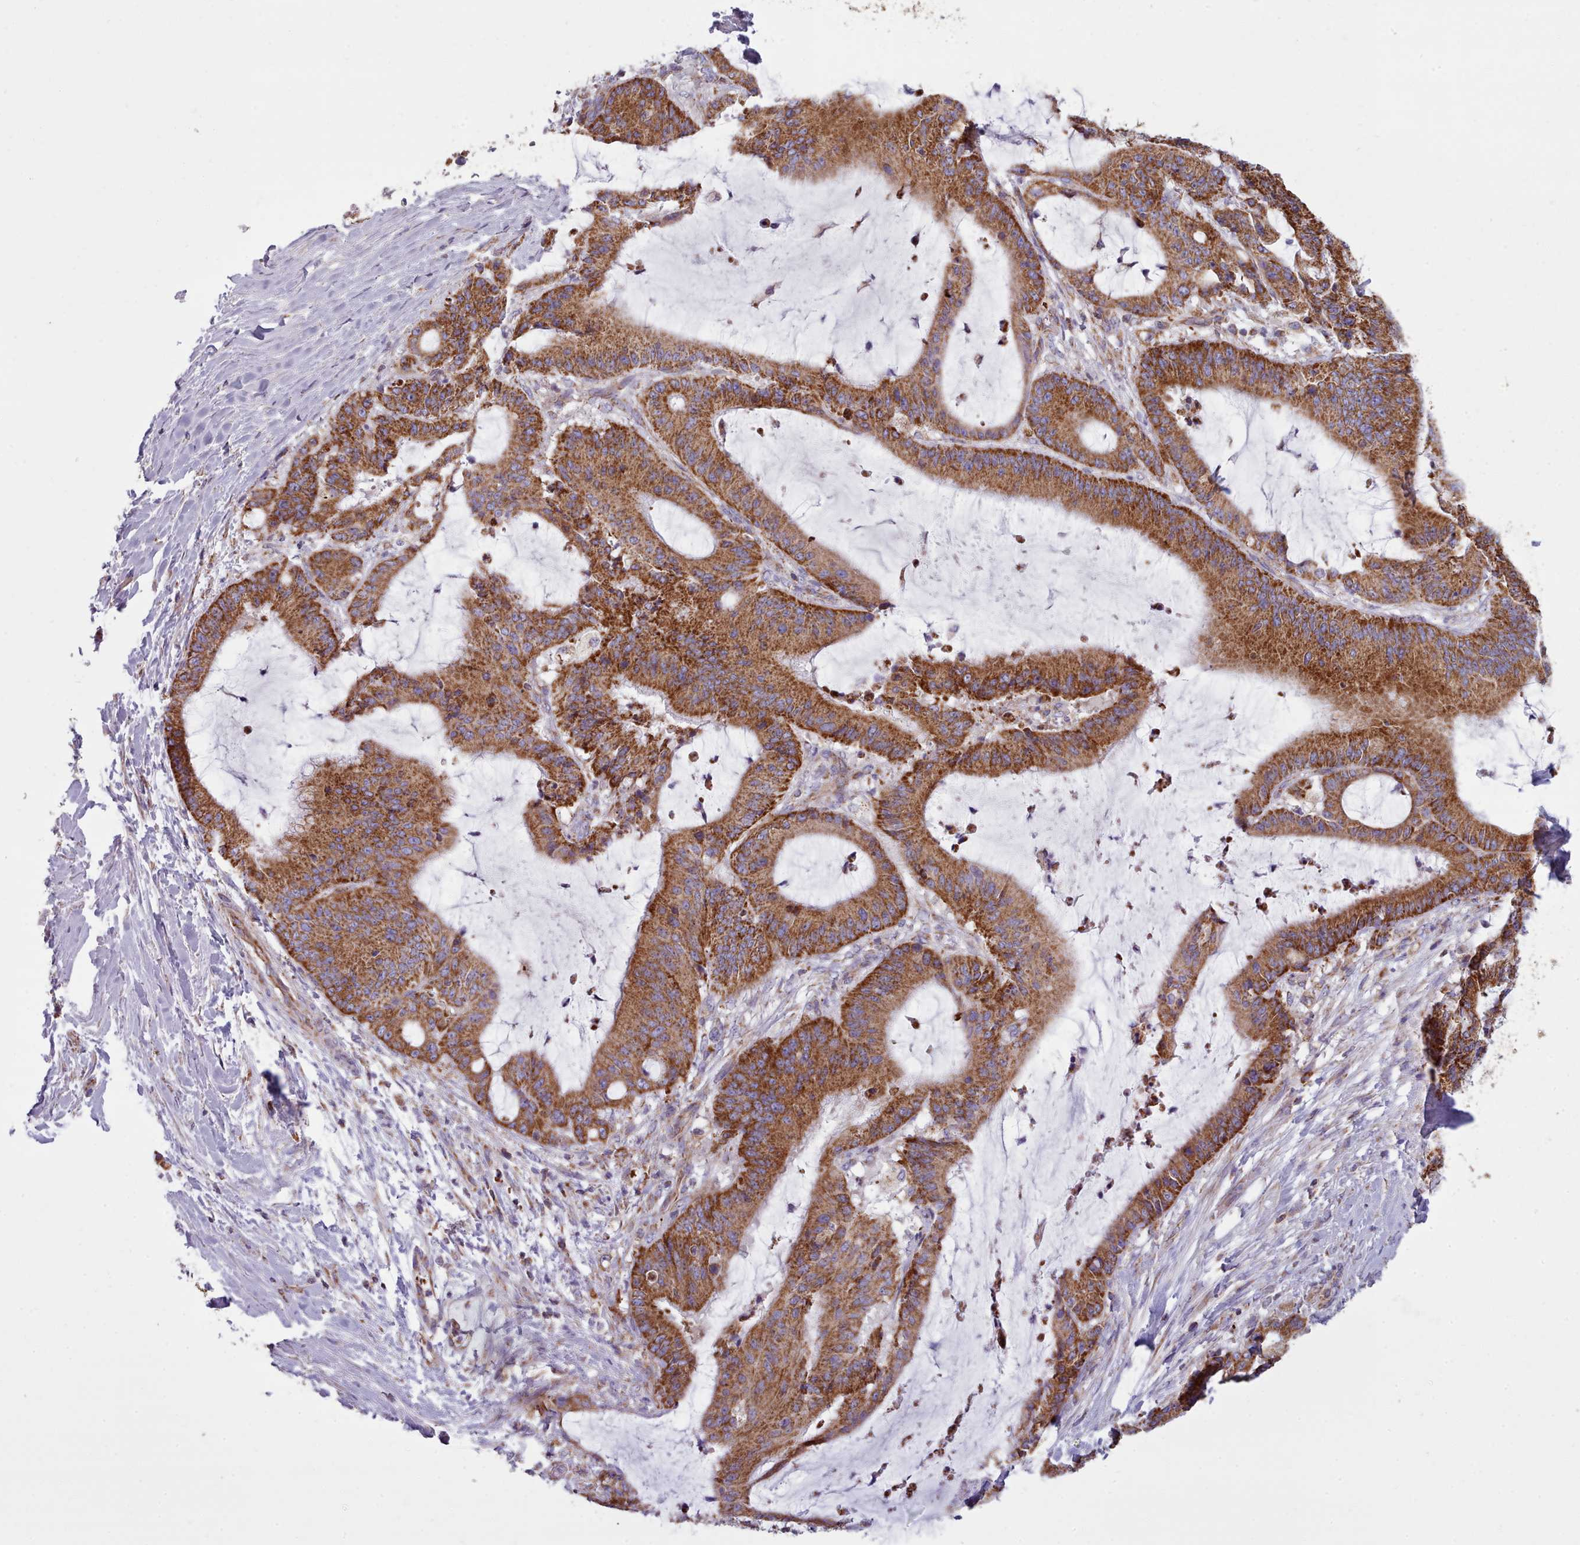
{"staining": {"intensity": "strong", "quantity": ">75%", "location": "cytoplasmic/membranous"}, "tissue": "liver cancer", "cell_type": "Tumor cells", "image_type": "cancer", "snomed": [{"axis": "morphology", "description": "Normal tissue, NOS"}, {"axis": "morphology", "description": "Cholangiocarcinoma"}, {"axis": "topography", "description": "Liver"}, {"axis": "topography", "description": "Peripheral nerve tissue"}], "caption": "DAB (3,3'-diaminobenzidine) immunohistochemical staining of liver cholangiocarcinoma exhibits strong cytoplasmic/membranous protein staining in about >75% of tumor cells.", "gene": "SRP54", "patient": {"sex": "female", "age": 73}}